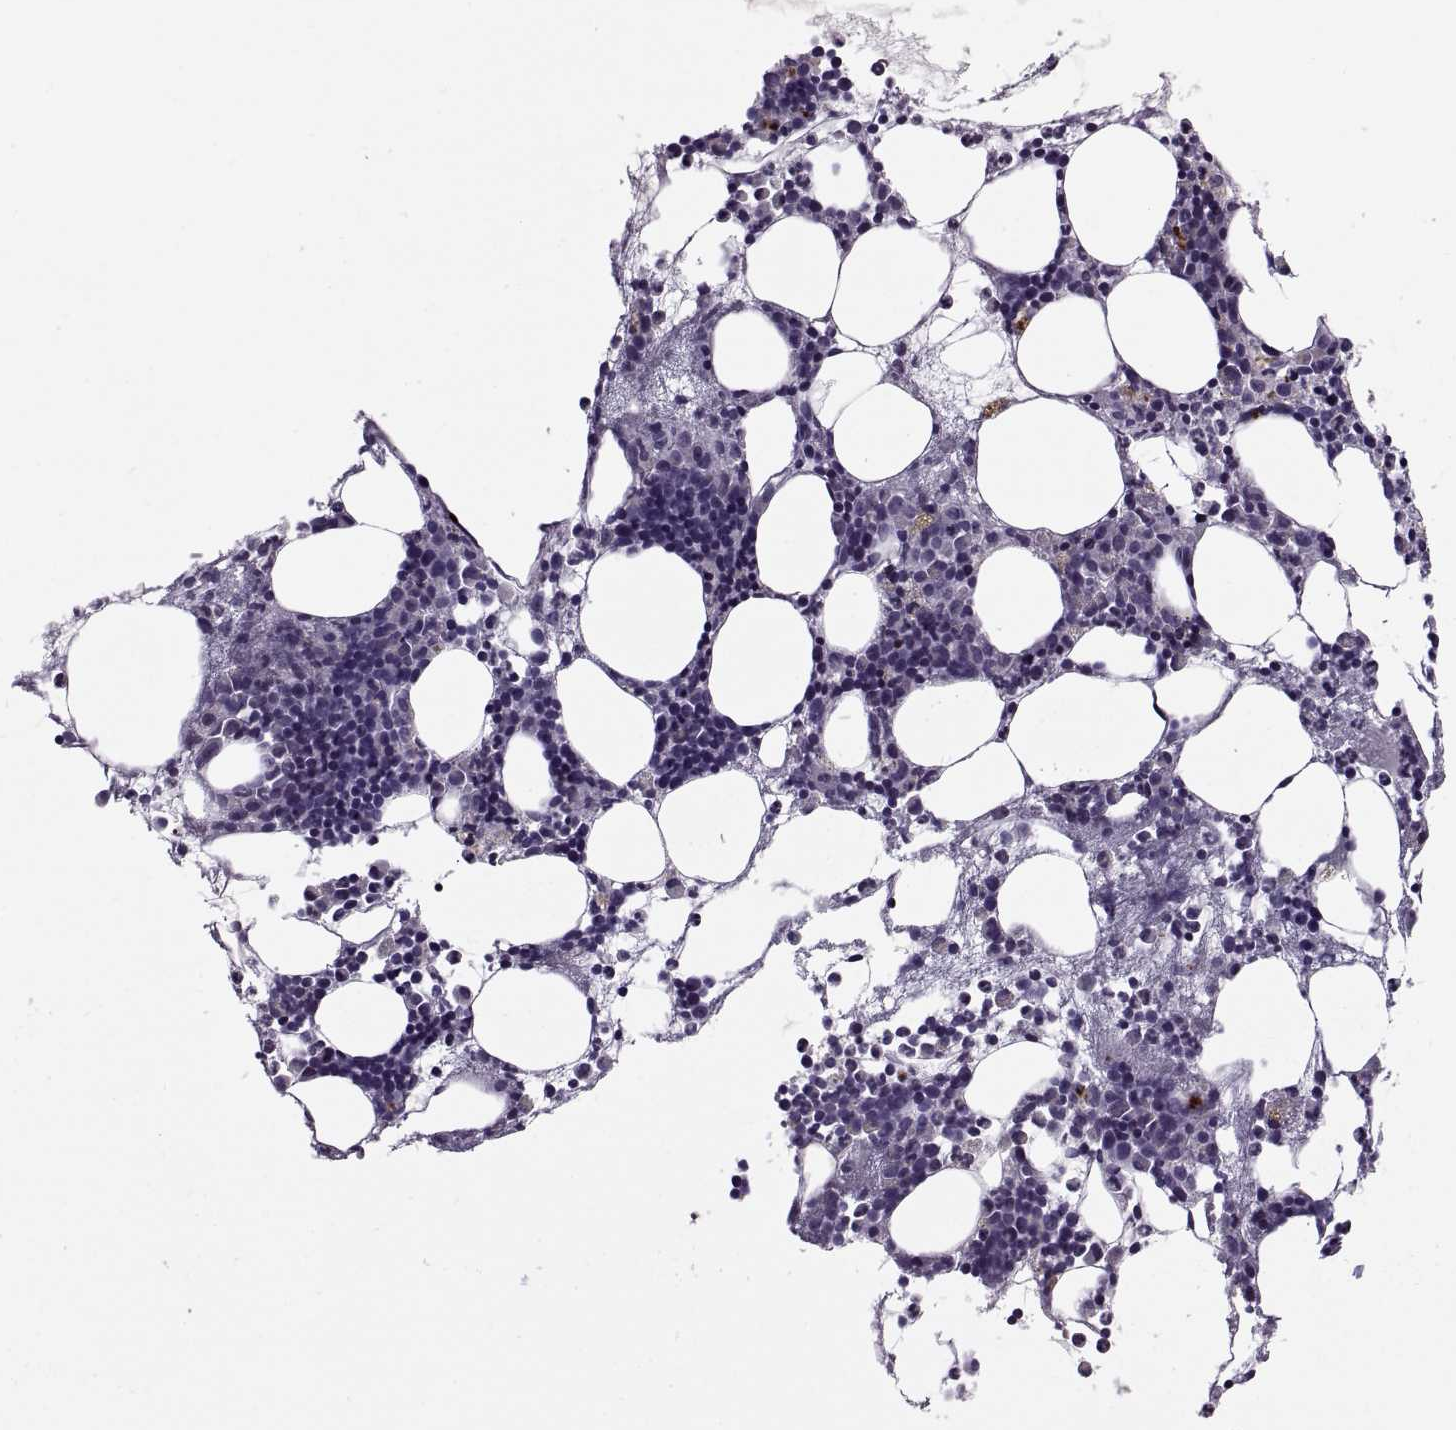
{"staining": {"intensity": "strong", "quantity": "<25%", "location": "cytoplasmic/membranous"}, "tissue": "bone marrow", "cell_type": "Hematopoietic cells", "image_type": "normal", "snomed": [{"axis": "morphology", "description": "Normal tissue, NOS"}, {"axis": "topography", "description": "Bone marrow"}], "caption": "Immunohistochemical staining of benign bone marrow reveals medium levels of strong cytoplasmic/membranous expression in approximately <25% of hematopoietic cells.", "gene": "CALCR", "patient": {"sex": "male", "age": 54}}